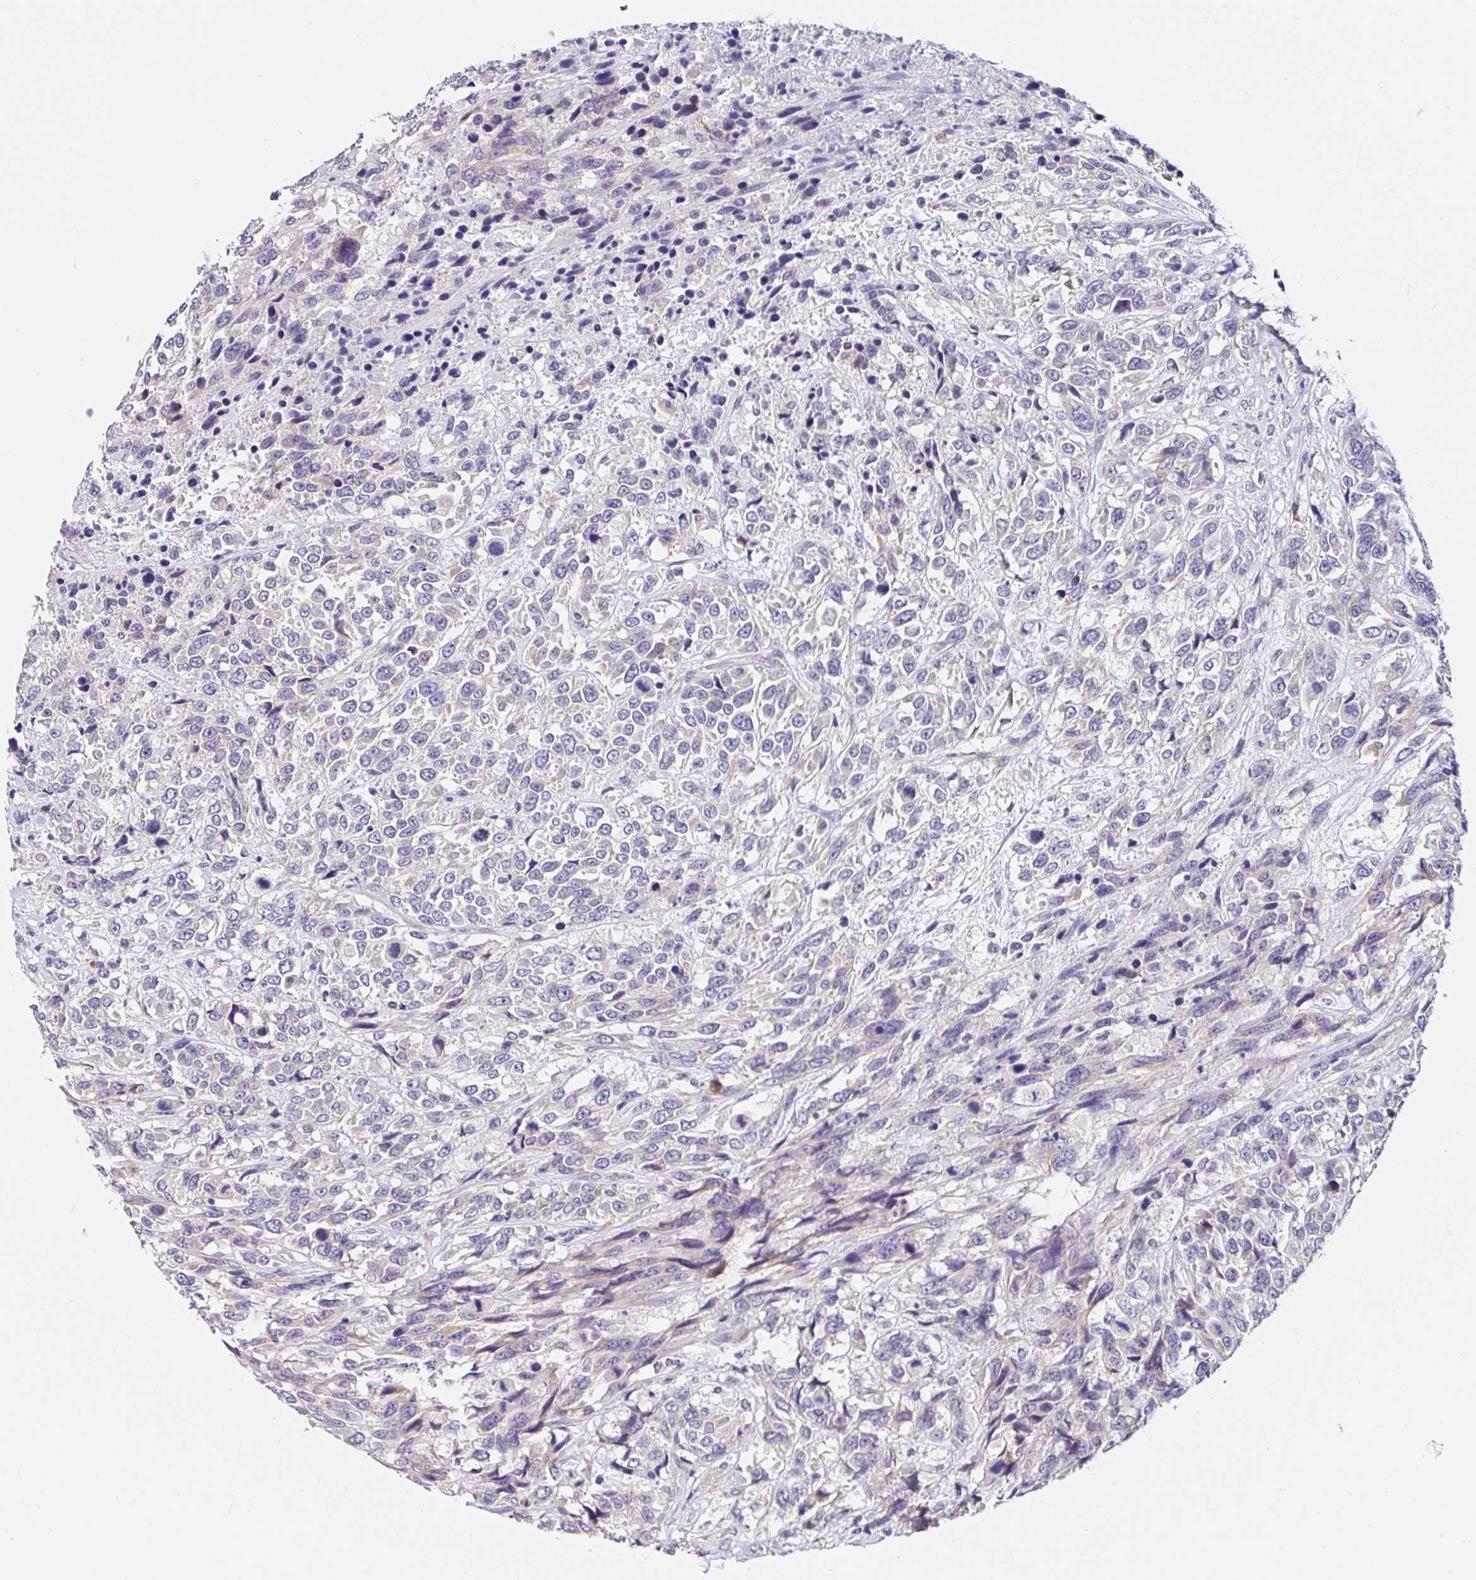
{"staining": {"intensity": "weak", "quantity": "25%-75%", "location": "cytoplasmic/membranous"}, "tissue": "urothelial cancer", "cell_type": "Tumor cells", "image_type": "cancer", "snomed": [{"axis": "morphology", "description": "Urothelial carcinoma, High grade"}, {"axis": "topography", "description": "Urinary bladder"}], "caption": "Urothelial cancer stained with a brown dye displays weak cytoplasmic/membranous positive positivity in approximately 25%-75% of tumor cells.", "gene": "VSIG2", "patient": {"sex": "female", "age": 70}}